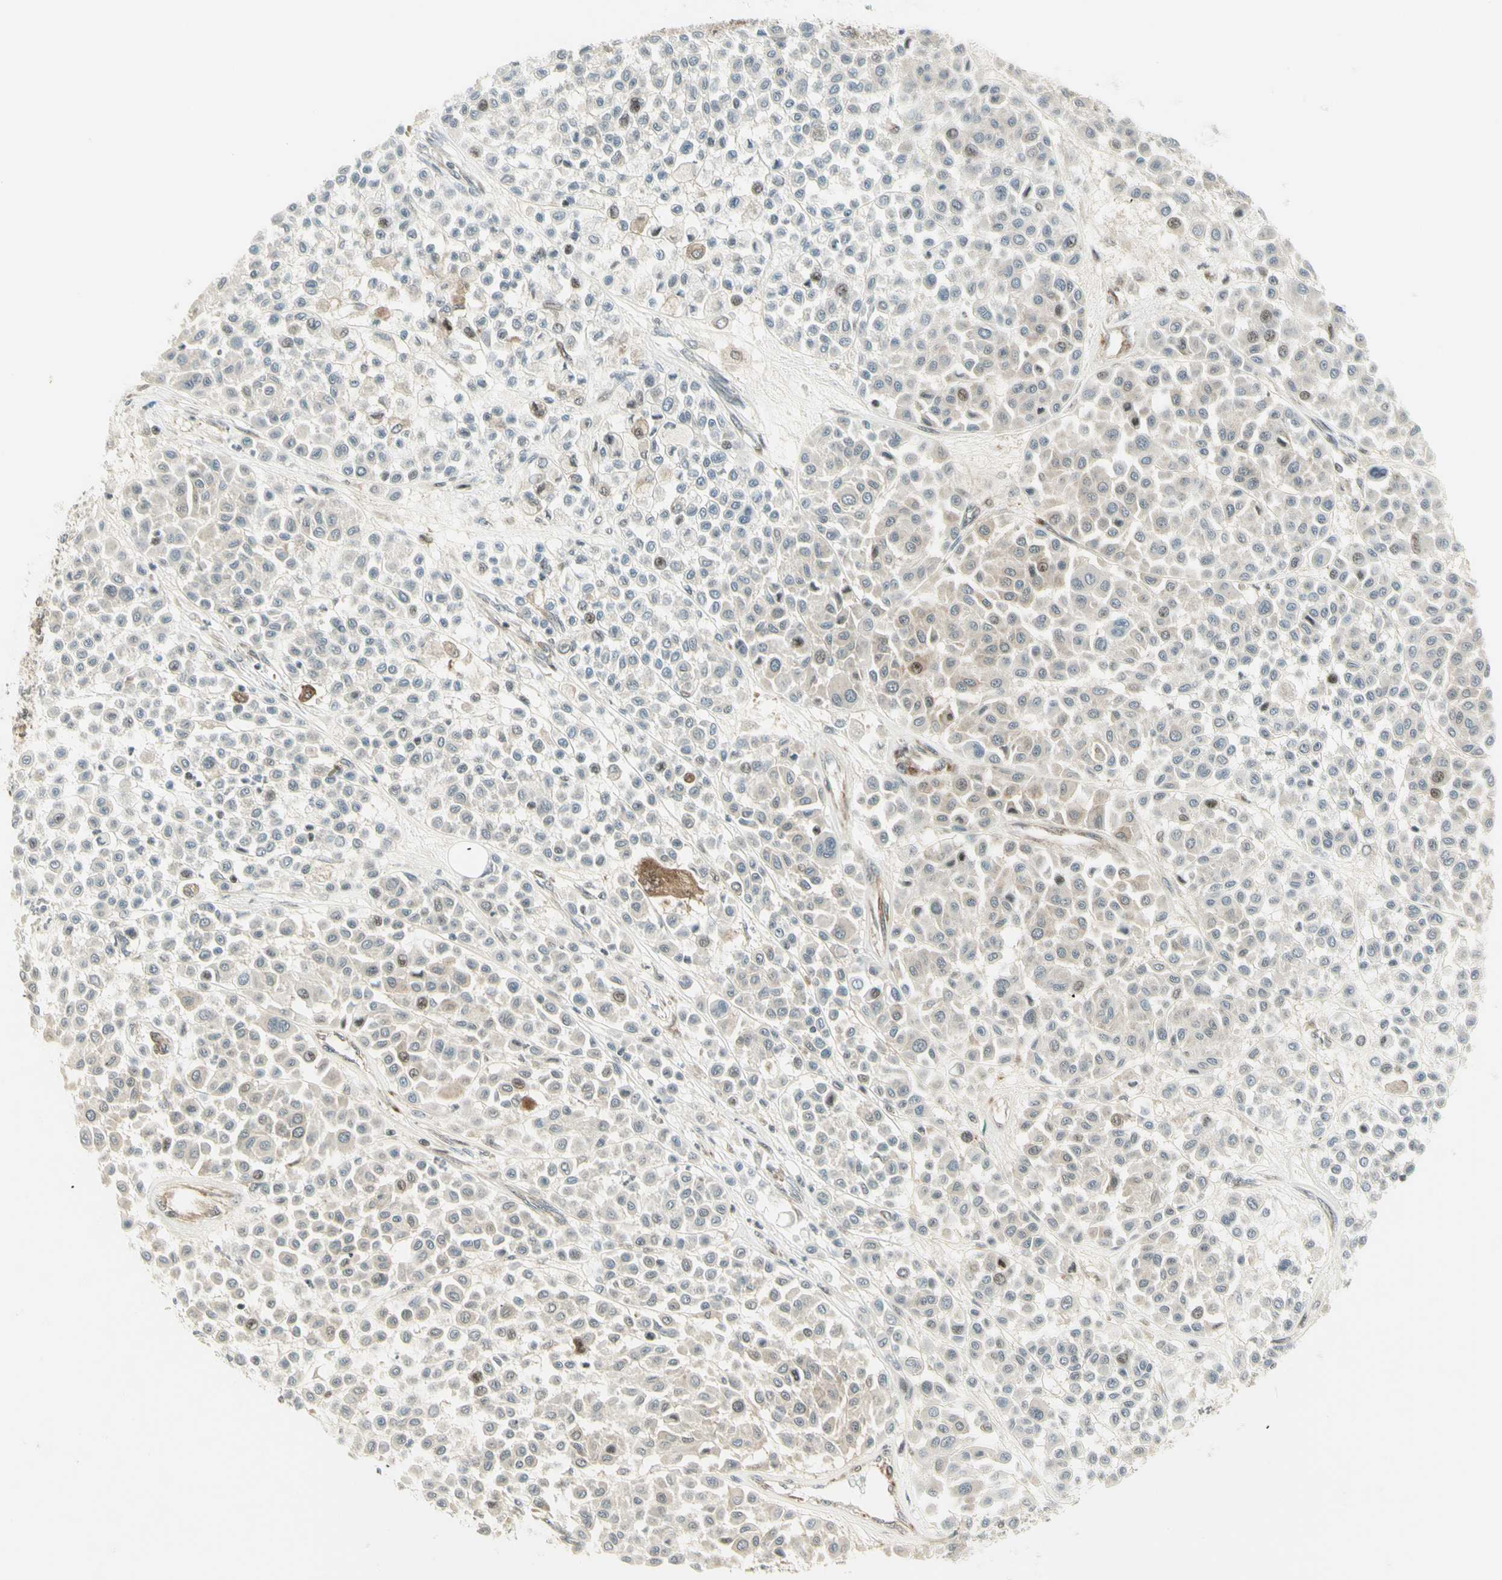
{"staining": {"intensity": "negative", "quantity": "none", "location": "none"}, "tissue": "melanoma", "cell_type": "Tumor cells", "image_type": "cancer", "snomed": [{"axis": "morphology", "description": "Malignant melanoma, Metastatic site"}, {"axis": "topography", "description": "Soft tissue"}], "caption": "High magnification brightfield microscopy of malignant melanoma (metastatic site) stained with DAB (brown) and counterstained with hematoxylin (blue): tumor cells show no significant expression.", "gene": "TPT1", "patient": {"sex": "male", "age": 41}}